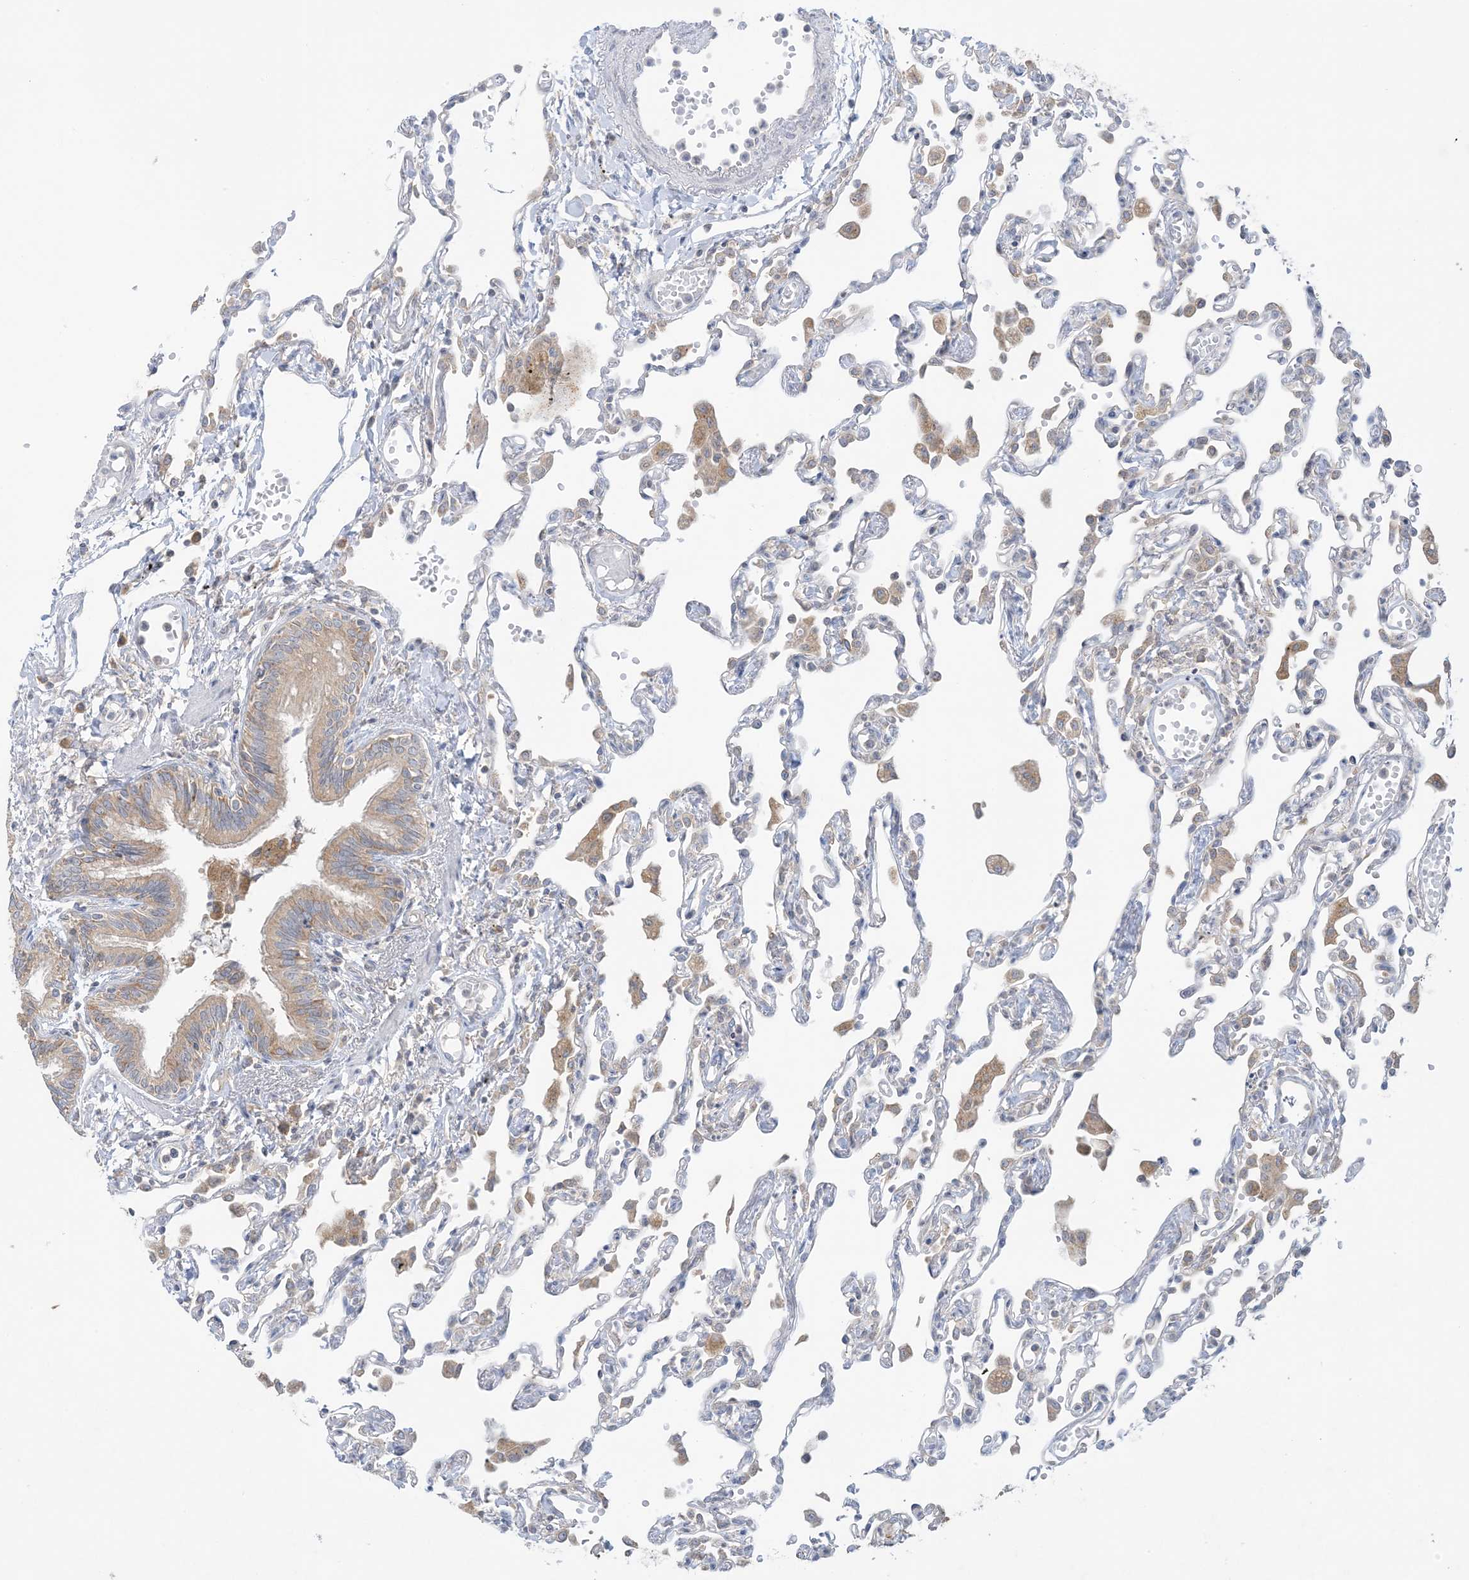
{"staining": {"intensity": "negative", "quantity": "none", "location": "none"}, "tissue": "lung", "cell_type": "Alveolar cells", "image_type": "normal", "snomed": [{"axis": "morphology", "description": "Normal tissue, NOS"}, {"axis": "topography", "description": "Bronchus"}, {"axis": "topography", "description": "Lung"}], "caption": "Immunohistochemistry (IHC) of normal human lung demonstrates no positivity in alveolar cells. (Brightfield microscopy of DAB immunohistochemistry (IHC) at high magnification).", "gene": "RPP40", "patient": {"sex": "female", "age": 49}}